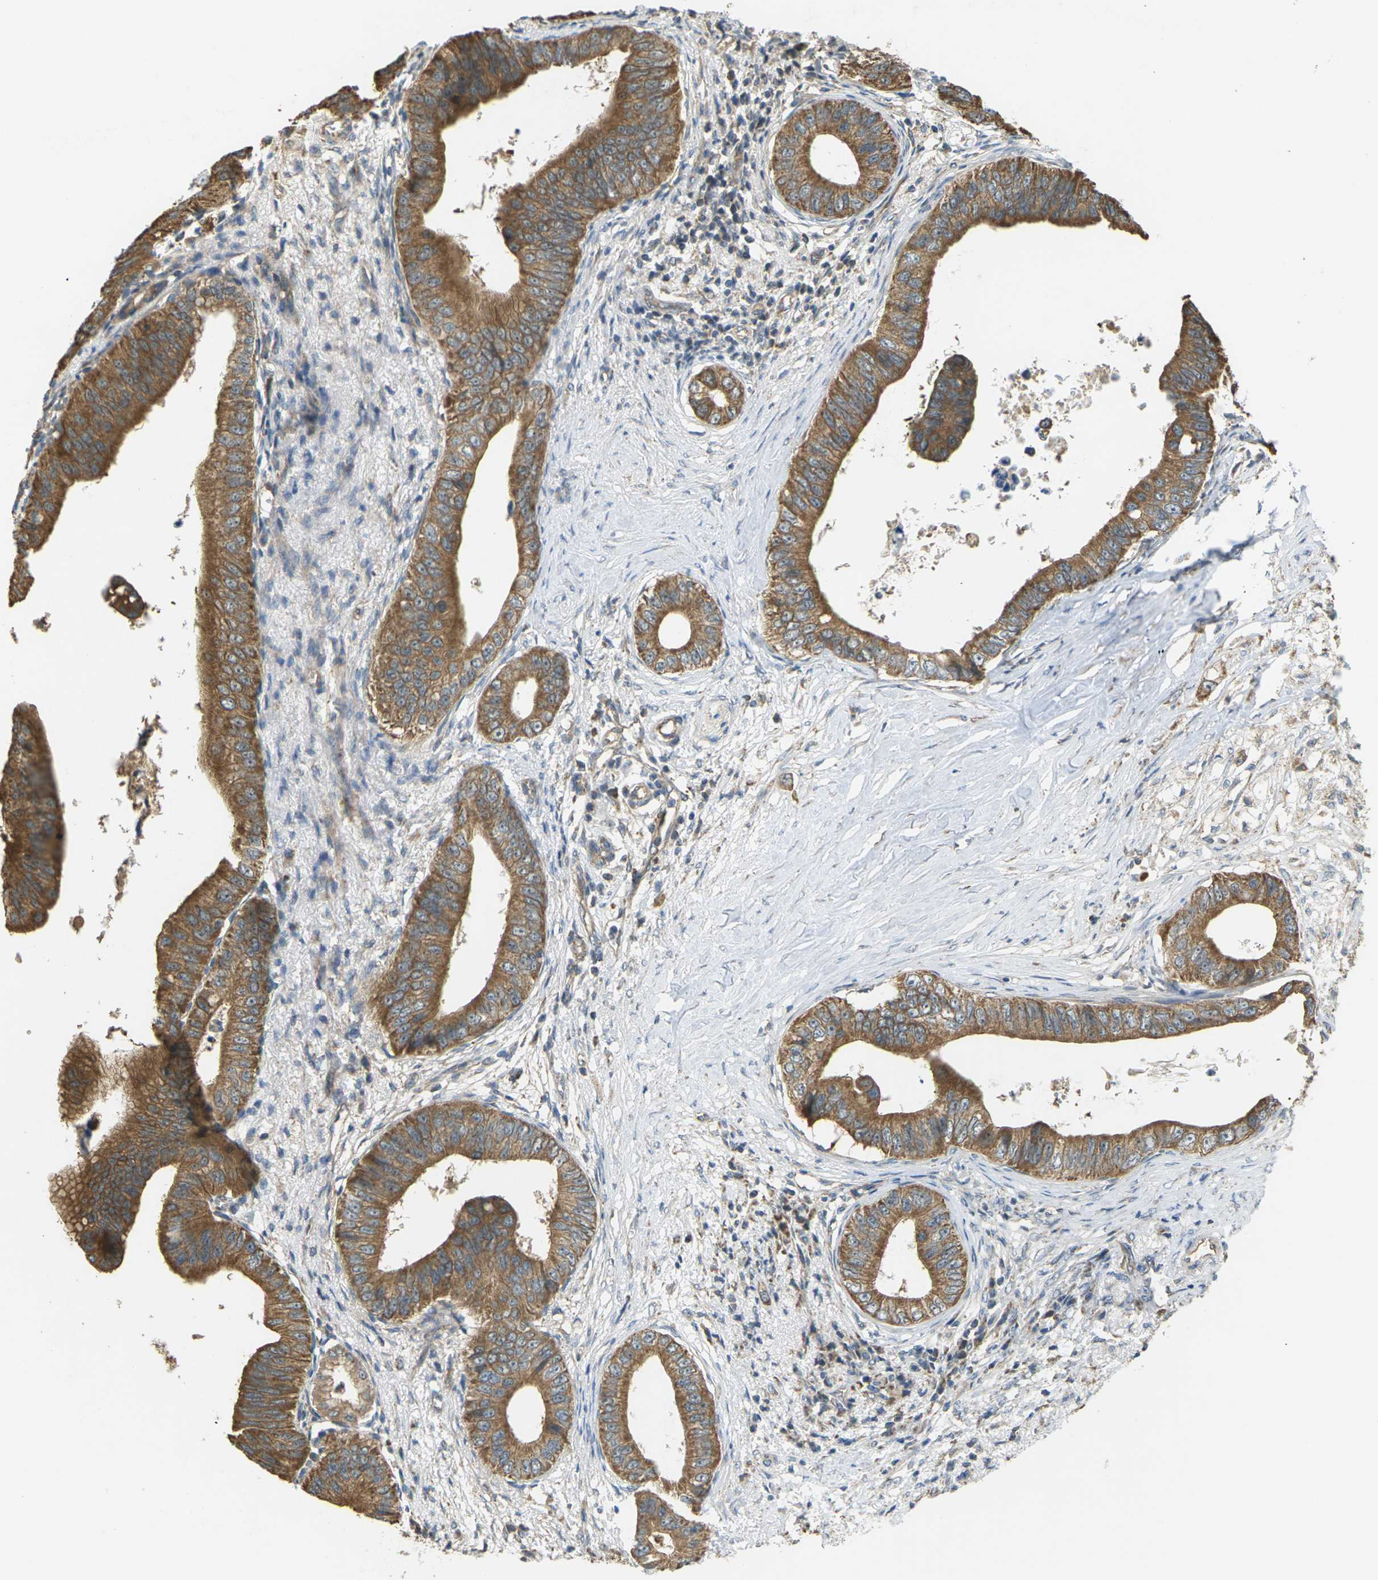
{"staining": {"intensity": "moderate", "quantity": ">75%", "location": "cytoplasmic/membranous"}, "tissue": "pancreatic cancer", "cell_type": "Tumor cells", "image_type": "cancer", "snomed": [{"axis": "morphology", "description": "Adenocarcinoma, NOS"}, {"axis": "topography", "description": "Pancreas"}], "caption": "Tumor cells exhibit moderate cytoplasmic/membranous positivity in approximately >75% of cells in pancreatic cancer (adenocarcinoma).", "gene": "KSR1", "patient": {"sex": "male", "age": 77}}